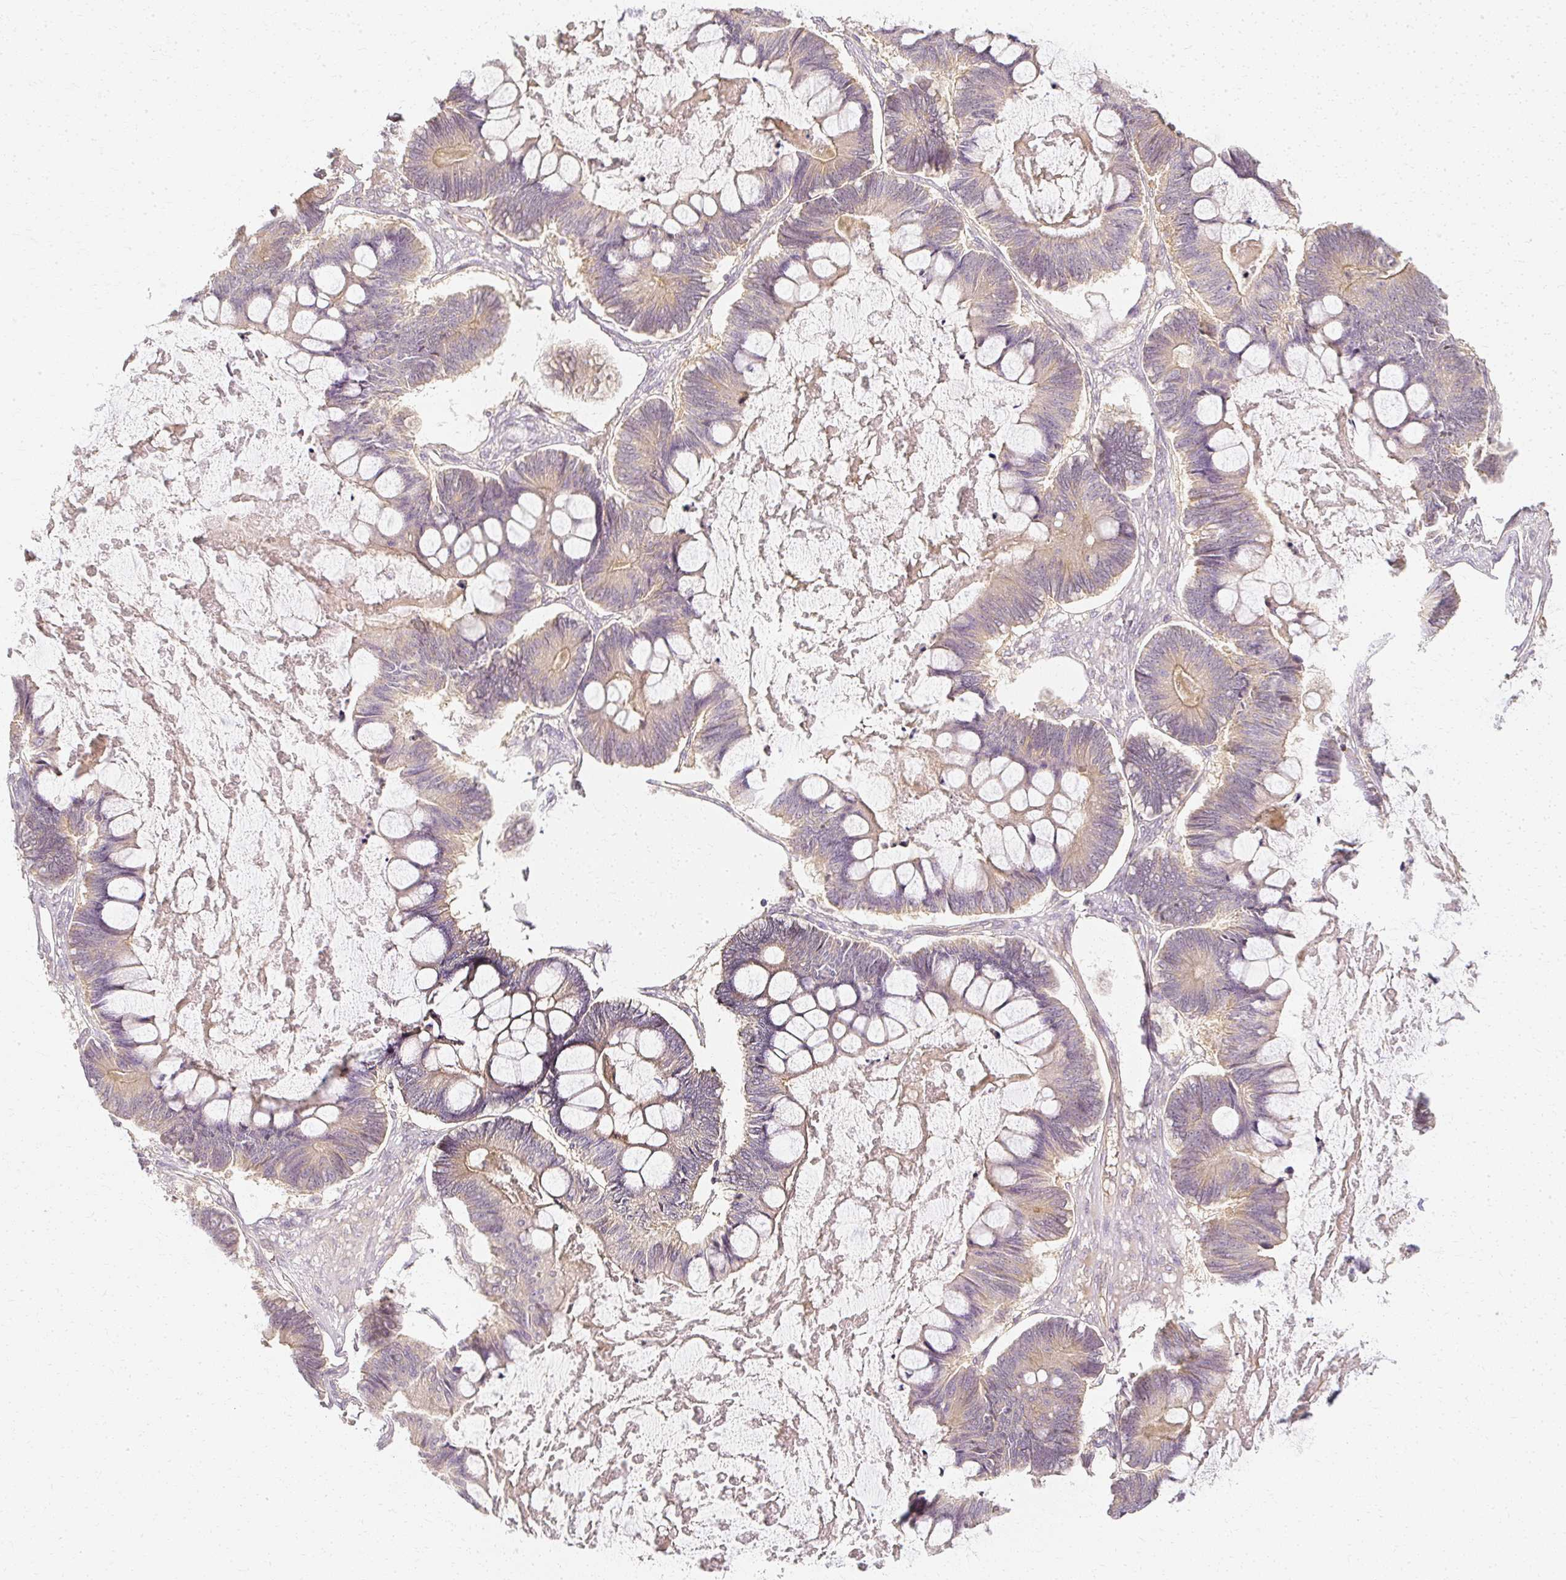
{"staining": {"intensity": "weak", "quantity": "25%-75%", "location": "cytoplasmic/membranous"}, "tissue": "ovarian cancer", "cell_type": "Tumor cells", "image_type": "cancer", "snomed": [{"axis": "morphology", "description": "Cystadenocarcinoma, mucinous, NOS"}, {"axis": "topography", "description": "Ovary"}], "caption": "The micrograph displays a brown stain indicating the presence of a protein in the cytoplasmic/membranous of tumor cells in ovarian cancer. The protein is shown in brown color, while the nuclei are stained blue.", "gene": "GNAQ", "patient": {"sex": "female", "age": 61}}